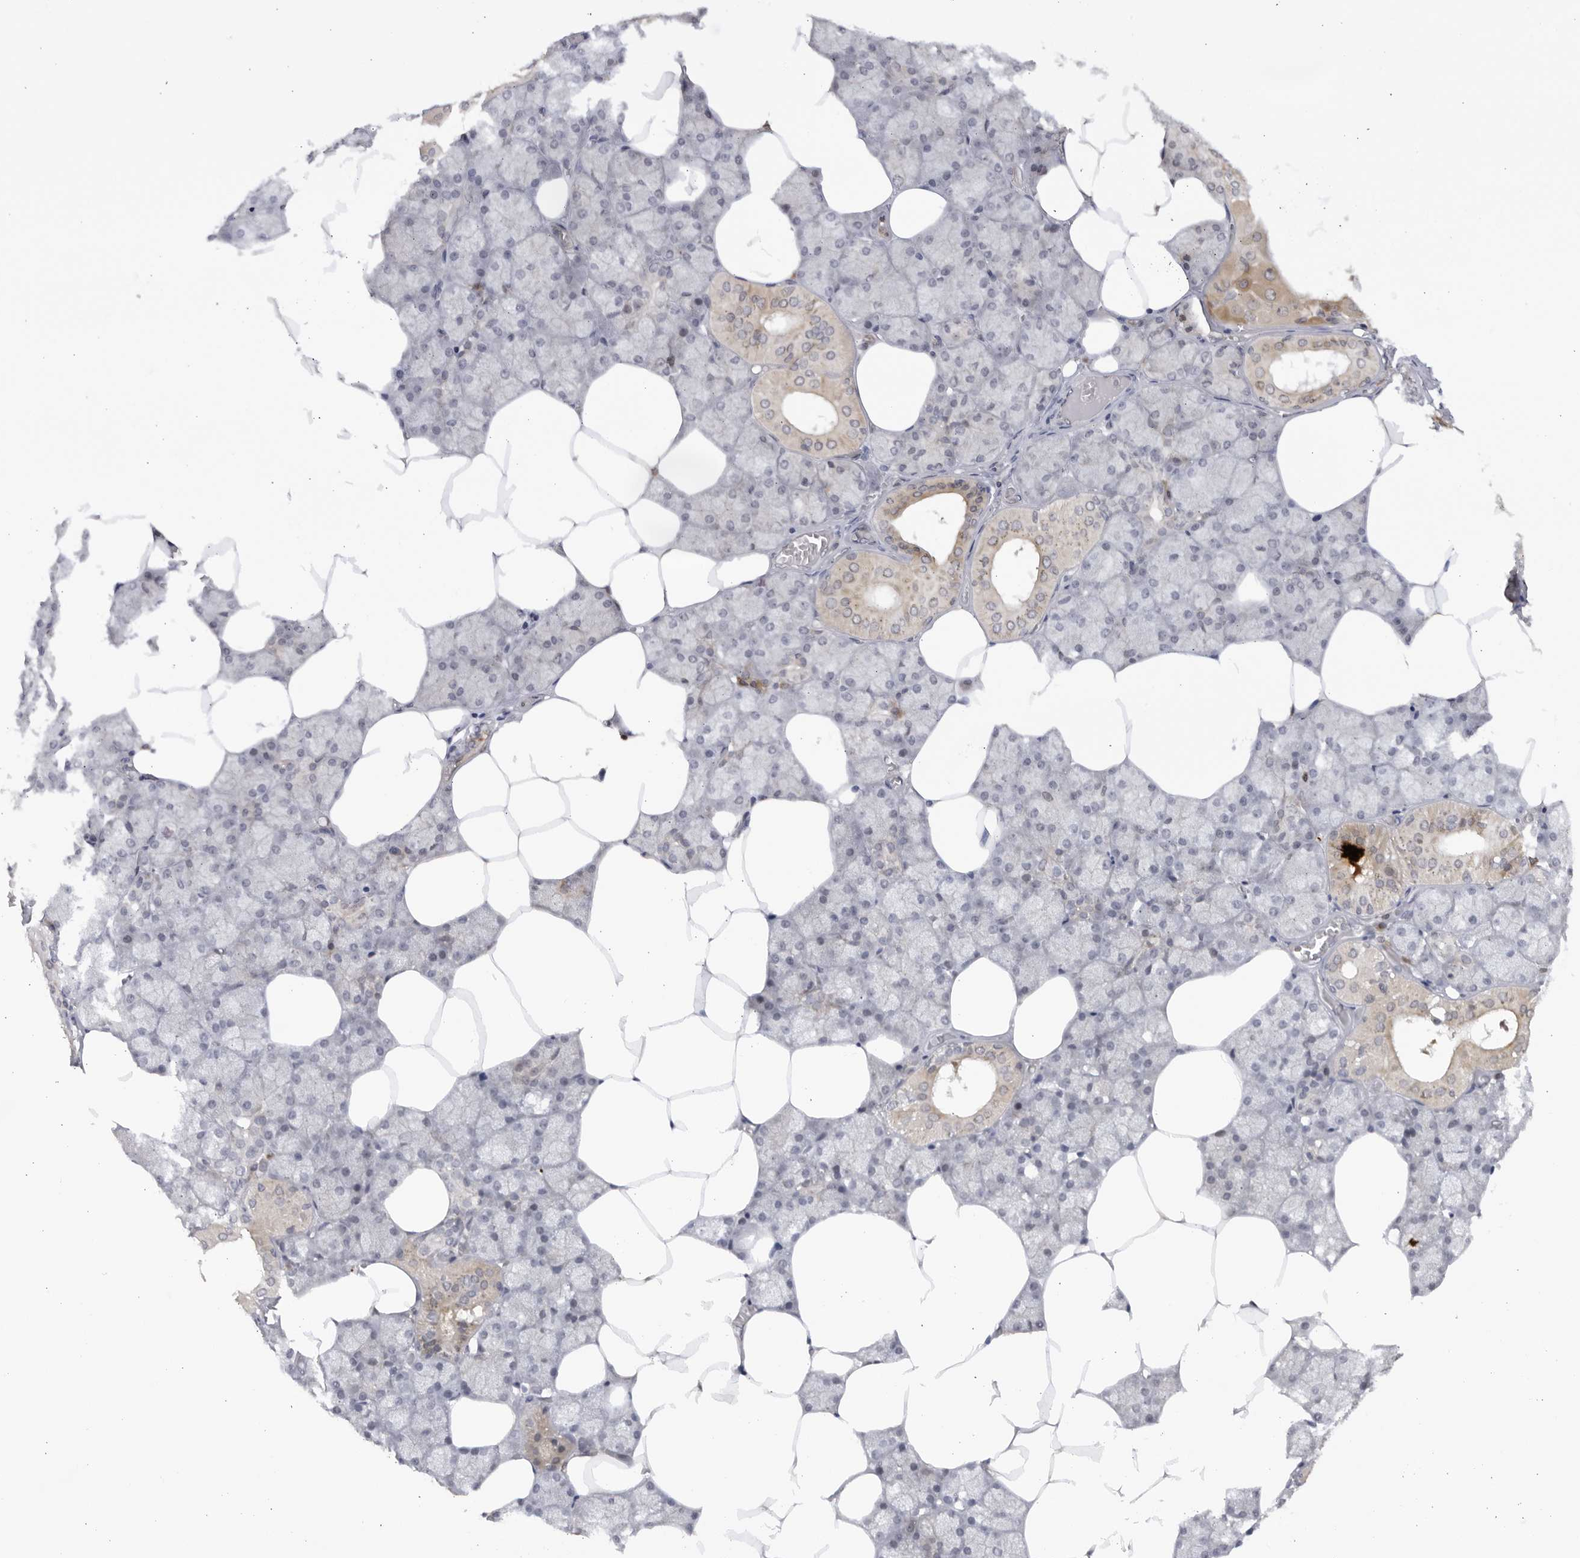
{"staining": {"intensity": "moderate", "quantity": "<25%", "location": "cytoplasmic/membranous"}, "tissue": "salivary gland", "cell_type": "Glandular cells", "image_type": "normal", "snomed": [{"axis": "morphology", "description": "Normal tissue, NOS"}, {"axis": "topography", "description": "Salivary gland"}], "caption": "Brown immunohistochemical staining in benign human salivary gland displays moderate cytoplasmic/membranous positivity in approximately <25% of glandular cells. Ihc stains the protein in brown and the nuclei are stained blue.", "gene": "CNBD1", "patient": {"sex": "male", "age": 62}}